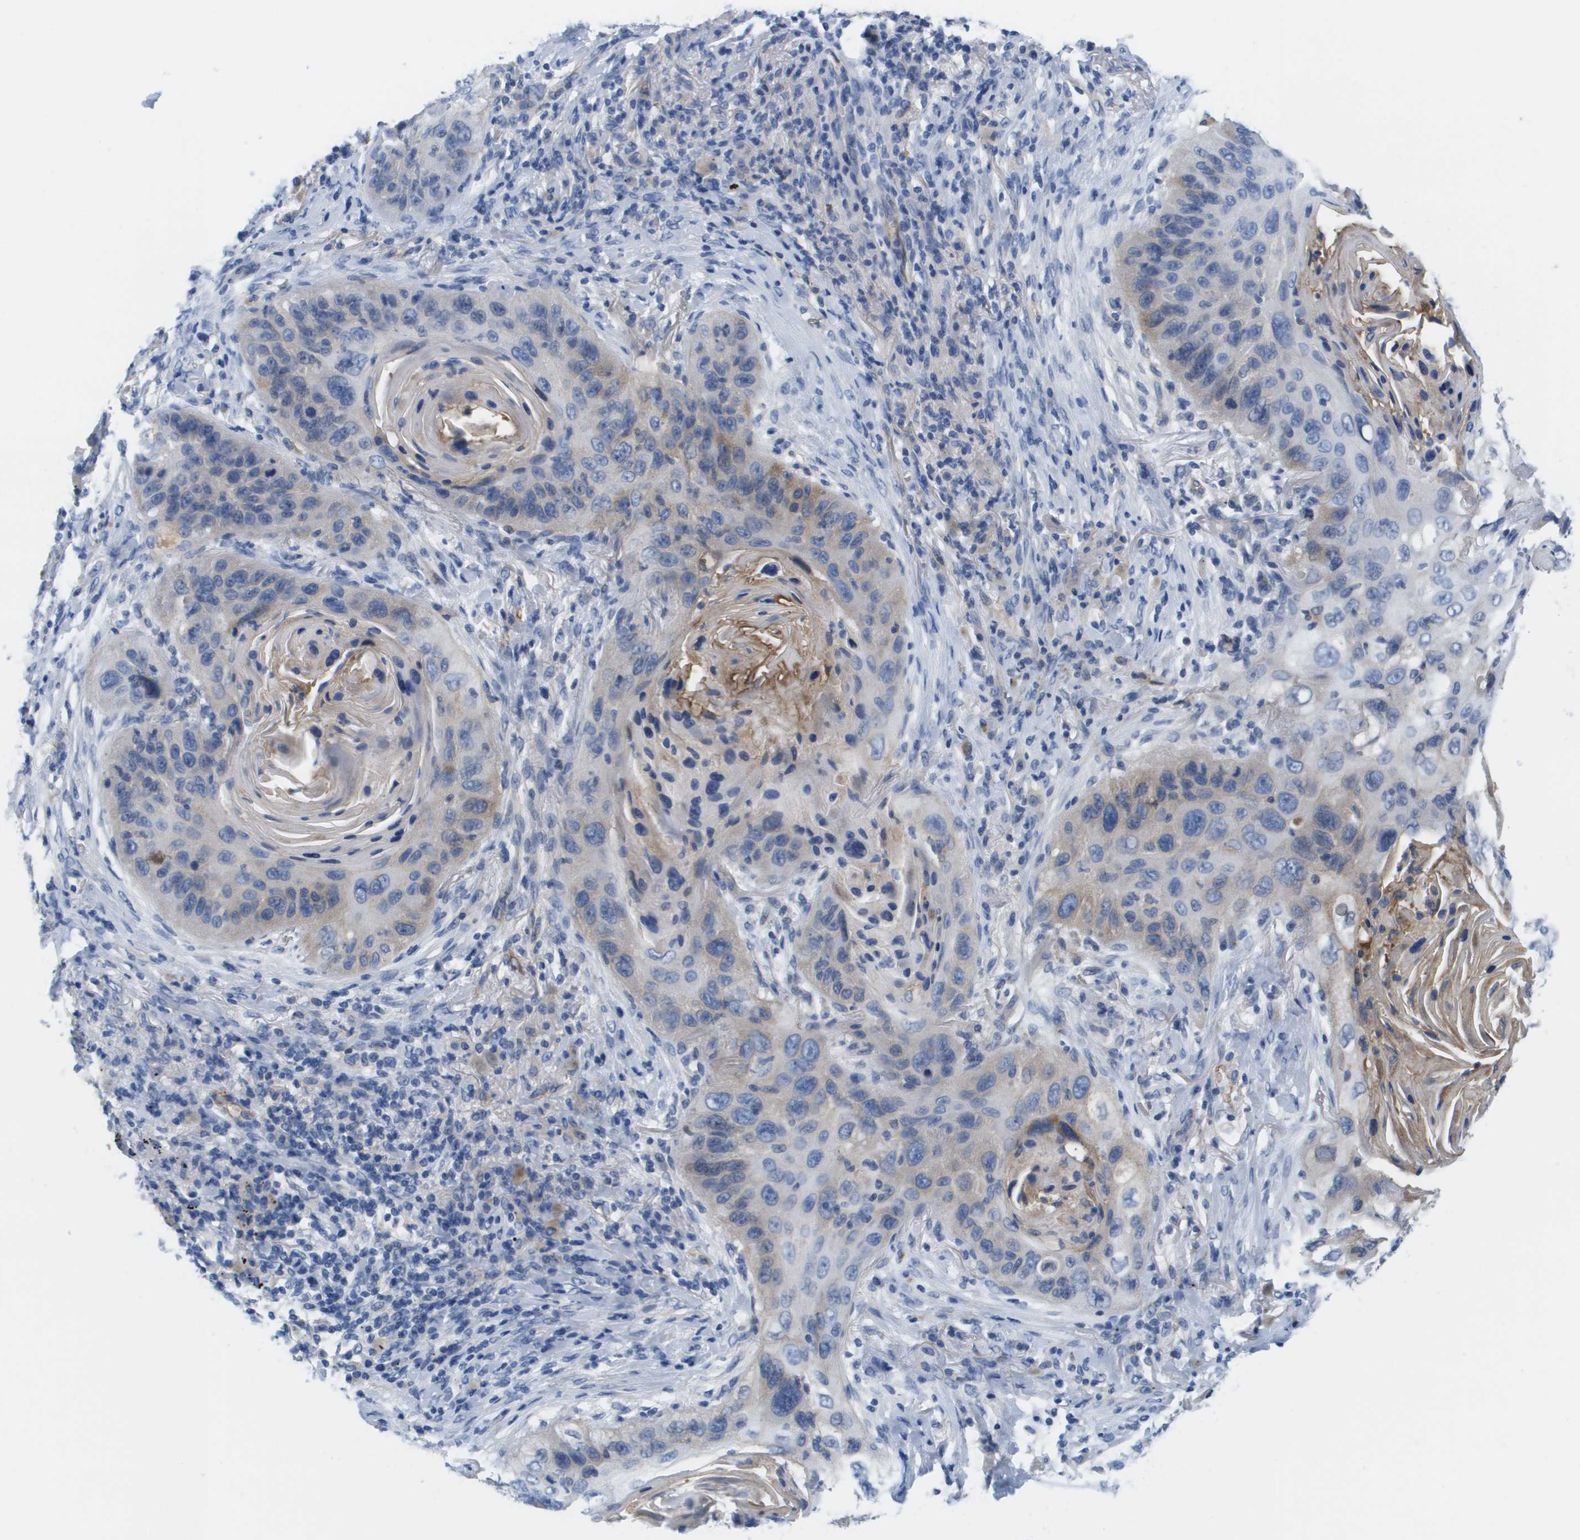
{"staining": {"intensity": "negative", "quantity": "none", "location": "none"}, "tissue": "lung cancer", "cell_type": "Tumor cells", "image_type": "cancer", "snomed": [{"axis": "morphology", "description": "Squamous cell carcinoma, NOS"}, {"axis": "topography", "description": "Lung"}], "caption": "Immunohistochemistry of human squamous cell carcinoma (lung) displays no positivity in tumor cells.", "gene": "APOA1", "patient": {"sex": "female", "age": 63}}